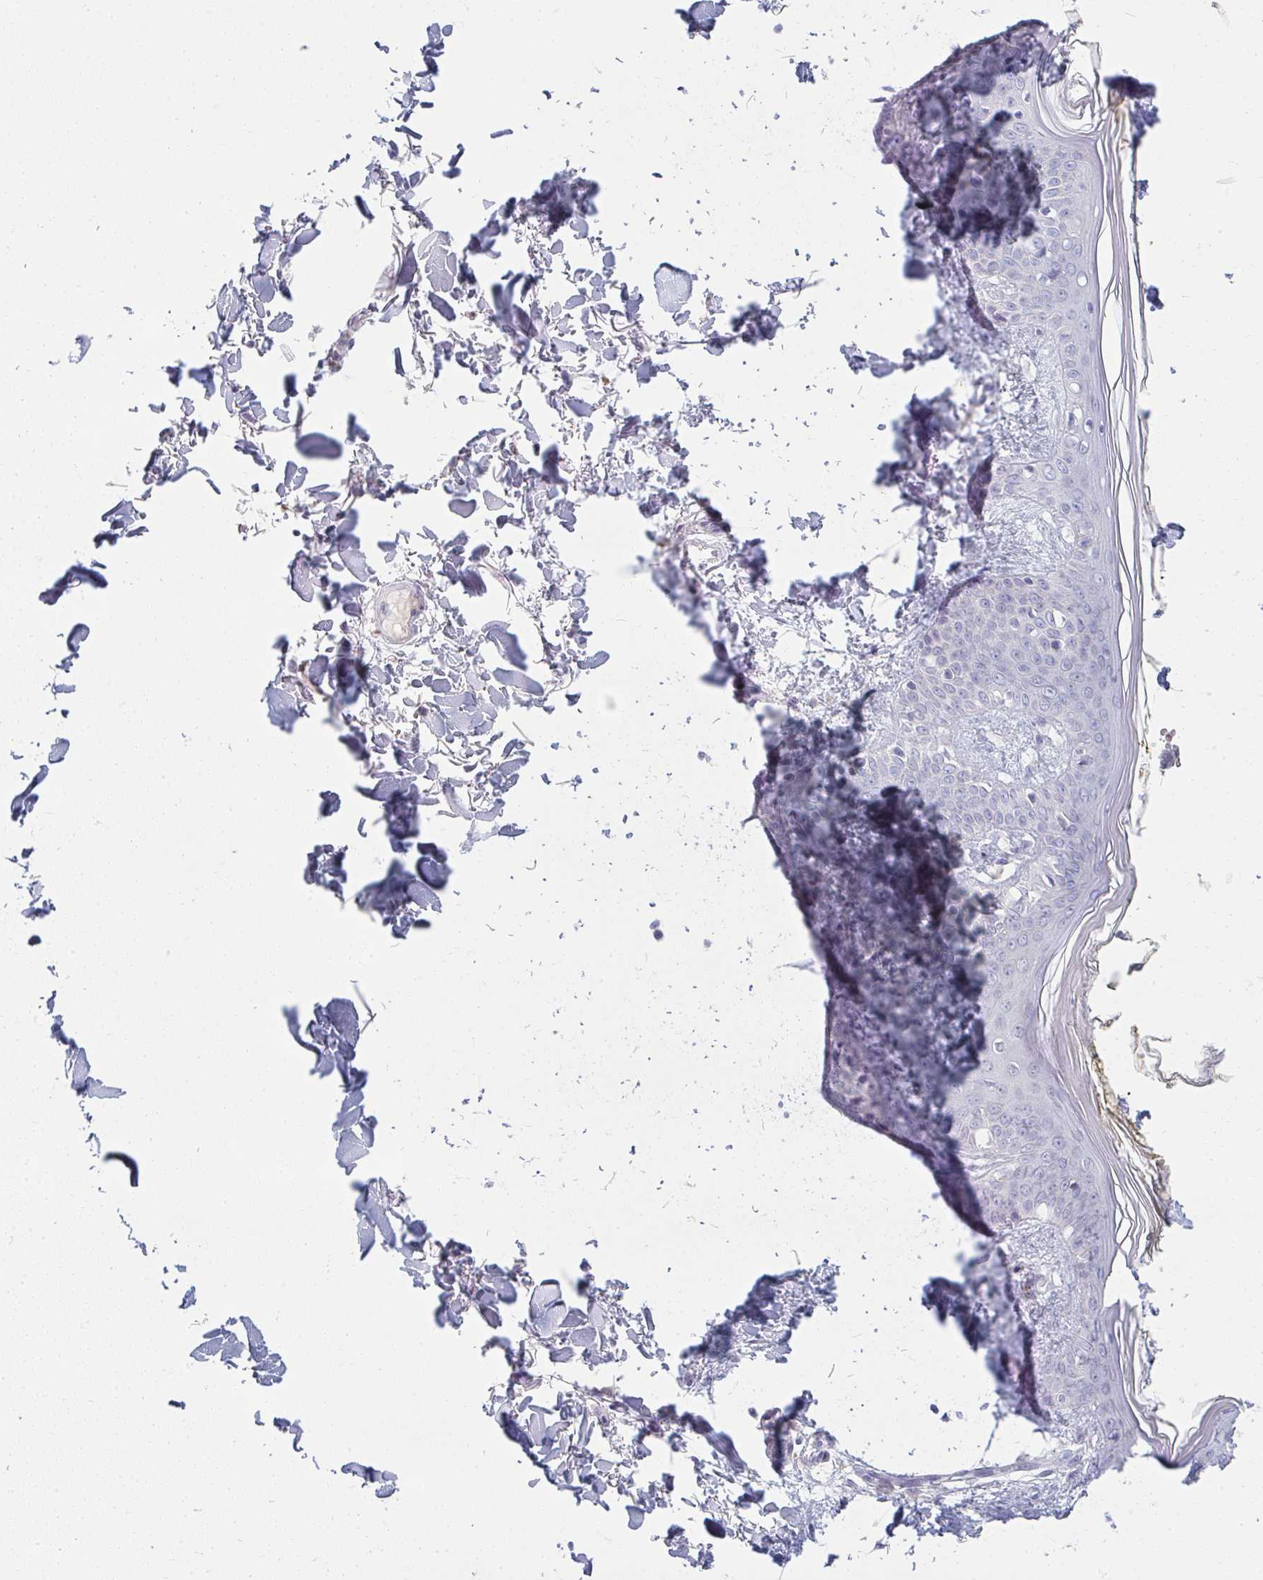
{"staining": {"intensity": "negative", "quantity": "none", "location": "none"}, "tissue": "skin", "cell_type": "Fibroblasts", "image_type": "normal", "snomed": [{"axis": "morphology", "description": "Normal tissue, NOS"}, {"axis": "topography", "description": "Skin"}], "caption": "Protein analysis of normal skin shows no significant positivity in fibroblasts.", "gene": "PPFIA4", "patient": {"sex": "female", "age": 34}}